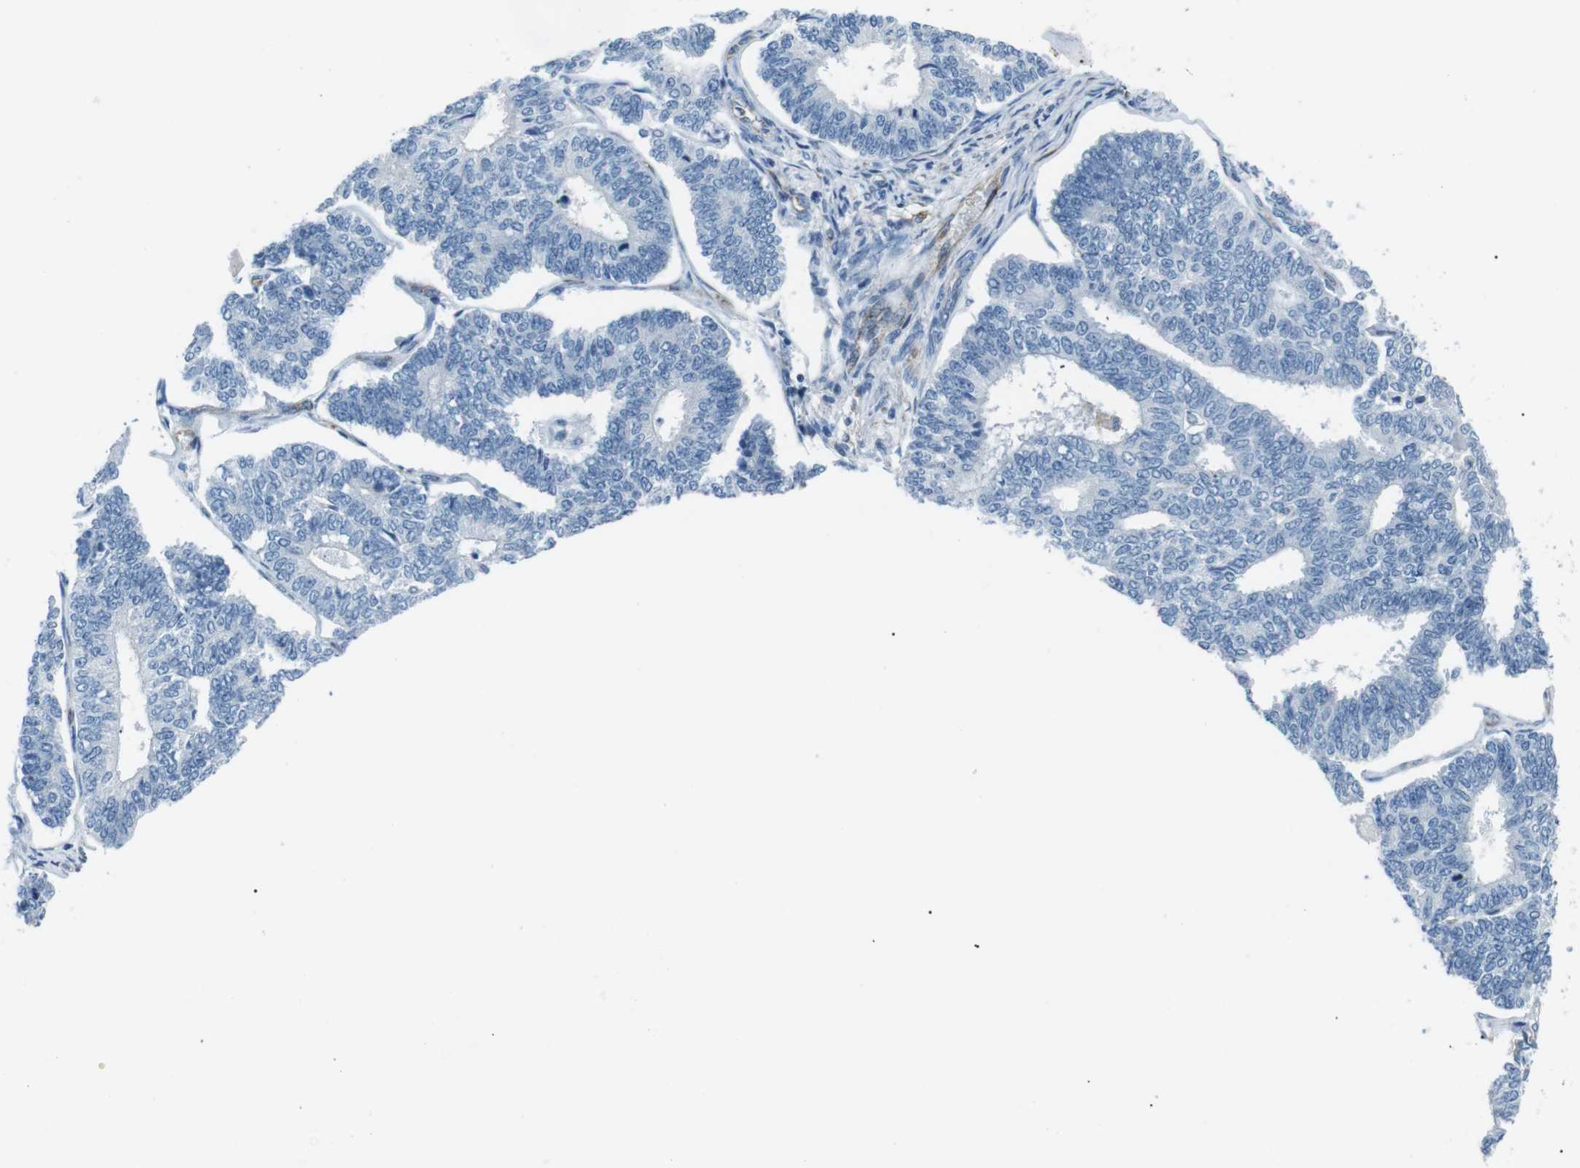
{"staining": {"intensity": "negative", "quantity": "none", "location": "none"}, "tissue": "endometrial cancer", "cell_type": "Tumor cells", "image_type": "cancer", "snomed": [{"axis": "morphology", "description": "Adenocarcinoma, NOS"}, {"axis": "topography", "description": "Endometrium"}], "caption": "IHC of adenocarcinoma (endometrial) shows no staining in tumor cells. Nuclei are stained in blue.", "gene": "CSF2RA", "patient": {"sex": "female", "age": 70}}